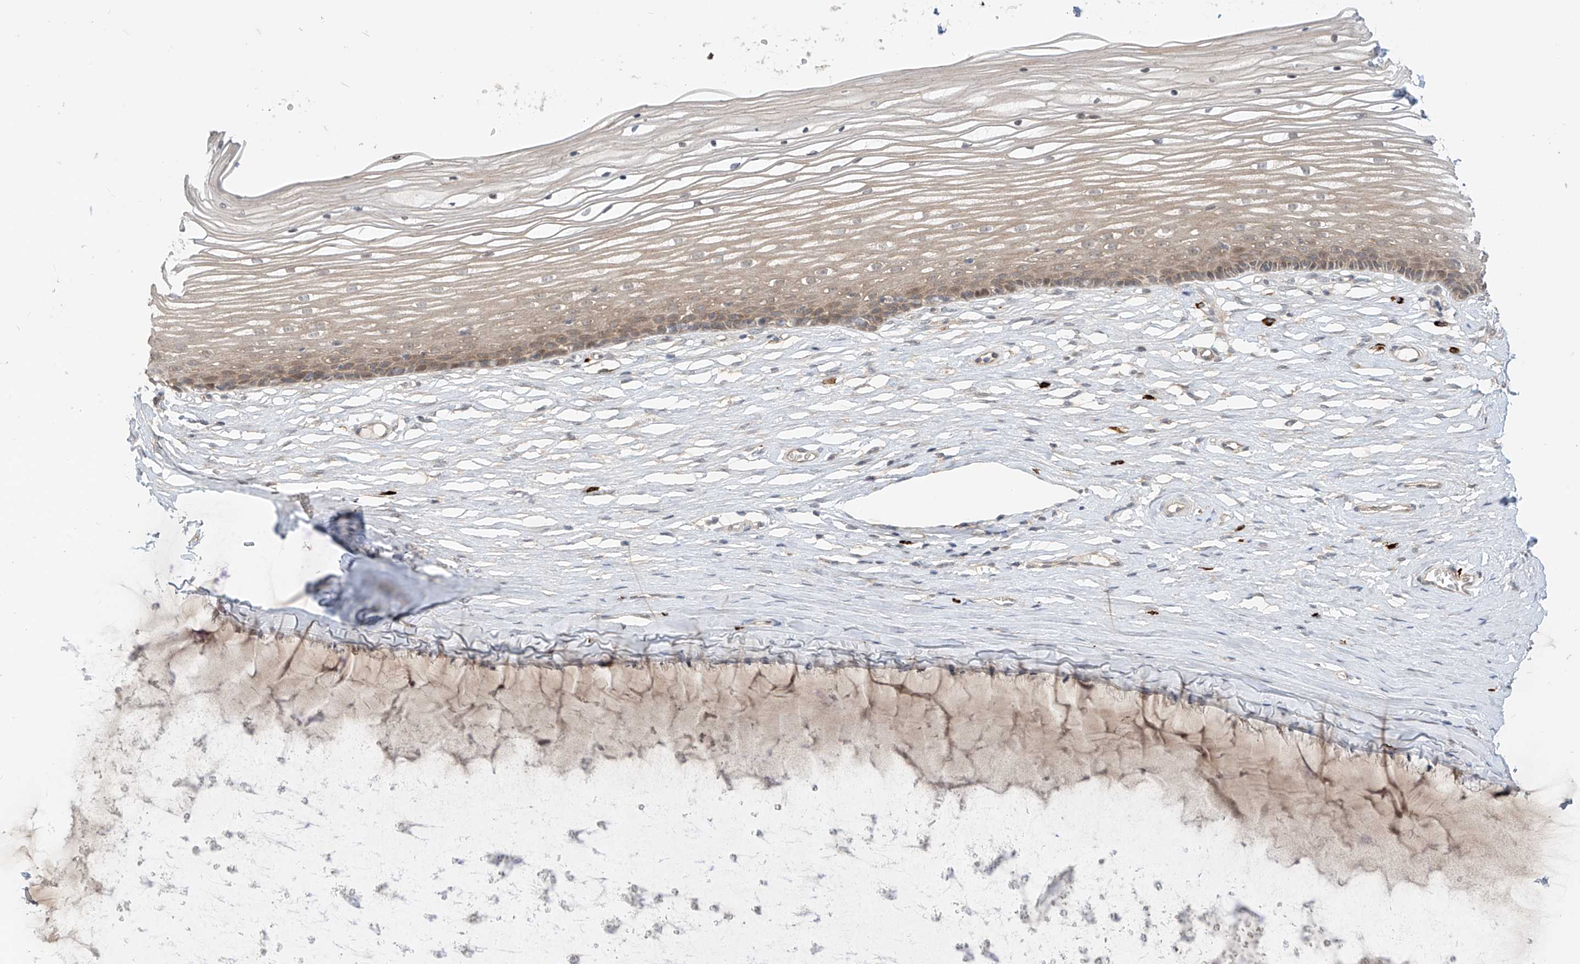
{"staining": {"intensity": "moderate", "quantity": "25%-75%", "location": "cytoplasmic/membranous"}, "tissue": "vagina", "cell_type": "Squamous epithelial cells", "image_type": "normal", "snomed": [{"axis": "morphology", "description": "Normal tissue, NOS"}, {"axis": "topography", "description": "Vagina"}, {"axis": "topography", "description": "Cervix"}], "caption": "Immunohistochemistry histopathology image of benign human vagina stained for a protein (brown), which shows medium levels of moderate cytoplasmic/membranous positivity in about 25%-75% of squamous epithelial cells.", "gene": "MTUS2", "patient": {"sex": "female", "age": 40}}